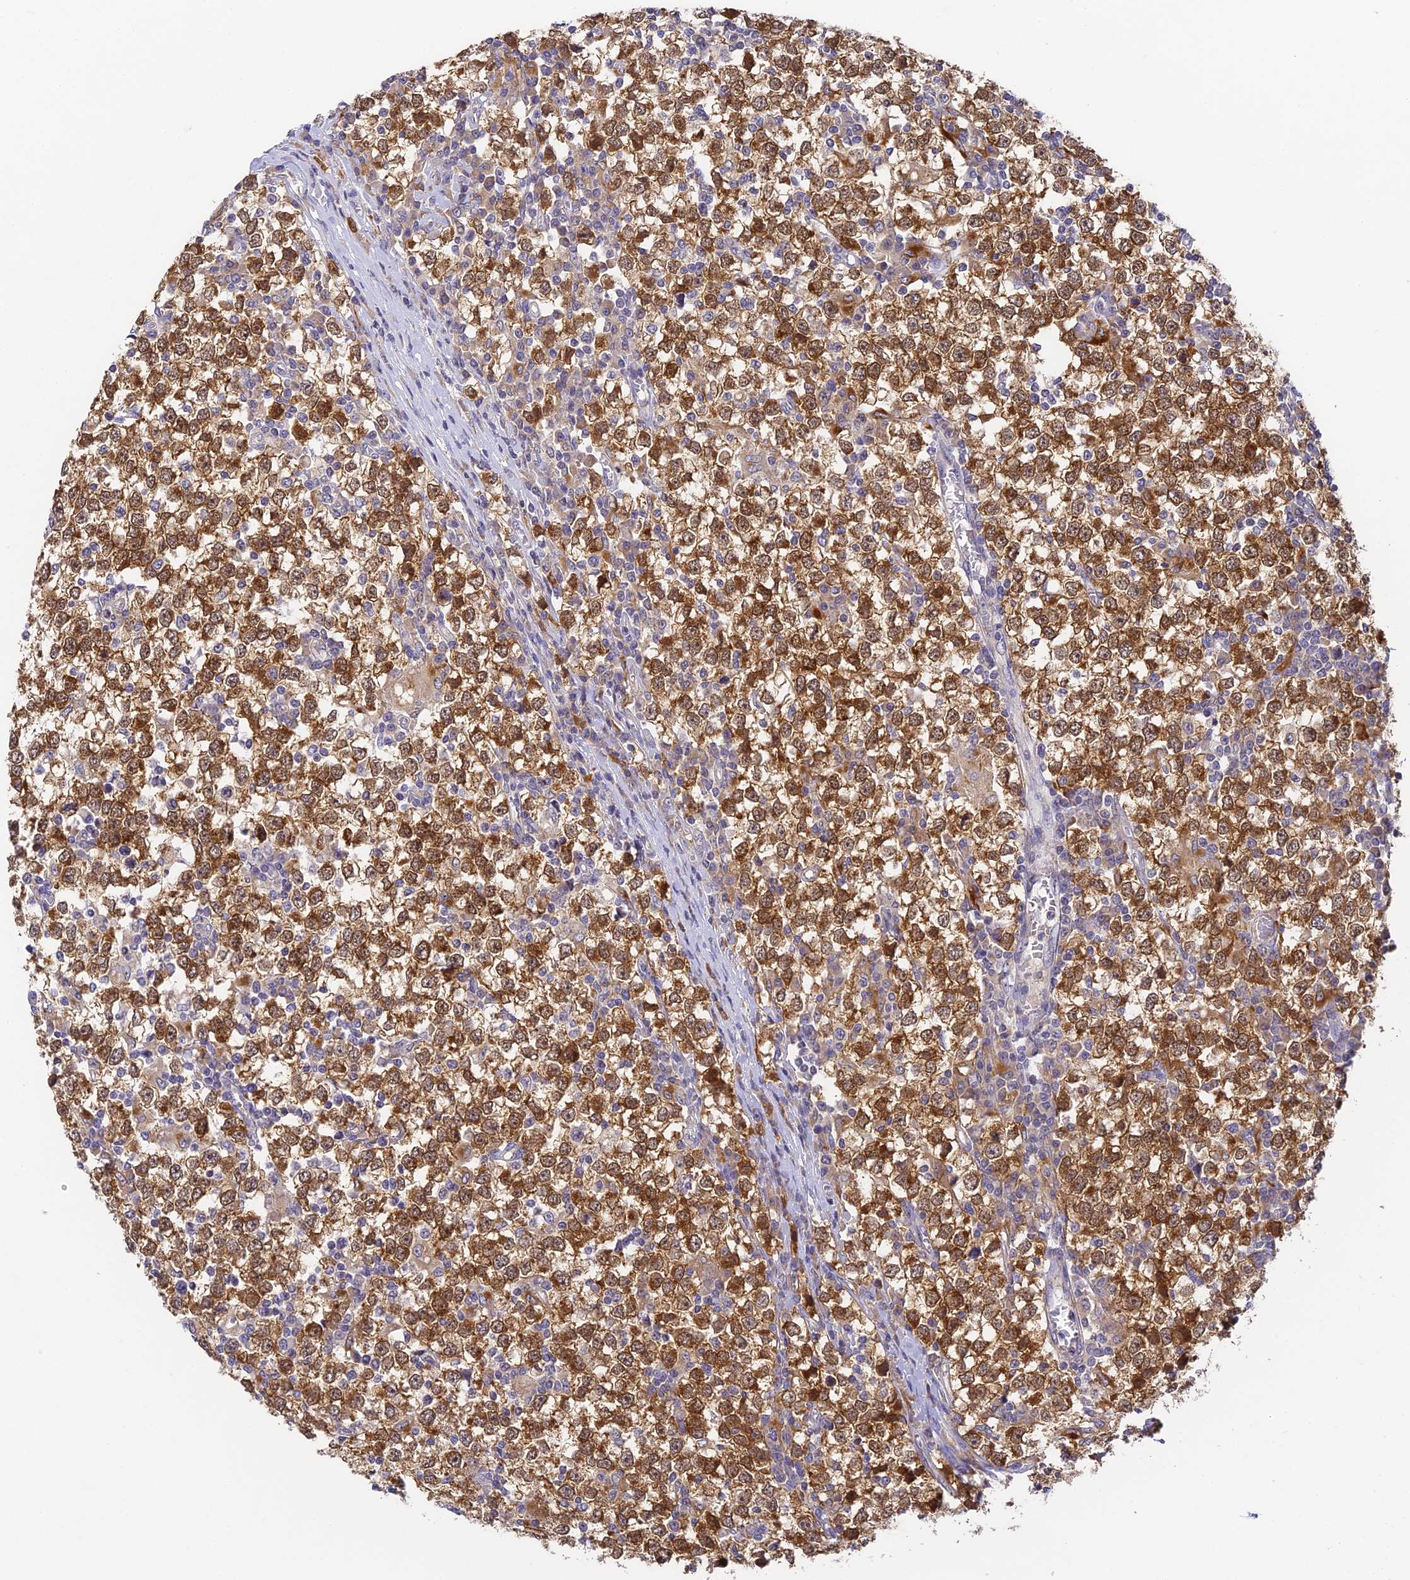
{"staining": {"intensity": "strong", "quantity": ">75%", "location": "cytoplasmic/membranous,nuclear"}, "tissue": "testis cancer", "cell_type": "Tumor cells", "image_type": "cancer", "snomed": [{"axis": "morphology", "description": "Seminoma, NOS"}, {"axis": "topography", "description": "Testis"}], "caption": "This is a micrograph of IHC staining of testis cancer (seminoma), which shows strong staining in the cytoplasmic/membranous and nuclear of tumor cells.", "gene": "YAE1", "patient": {"sex": "male", "age": 65}}